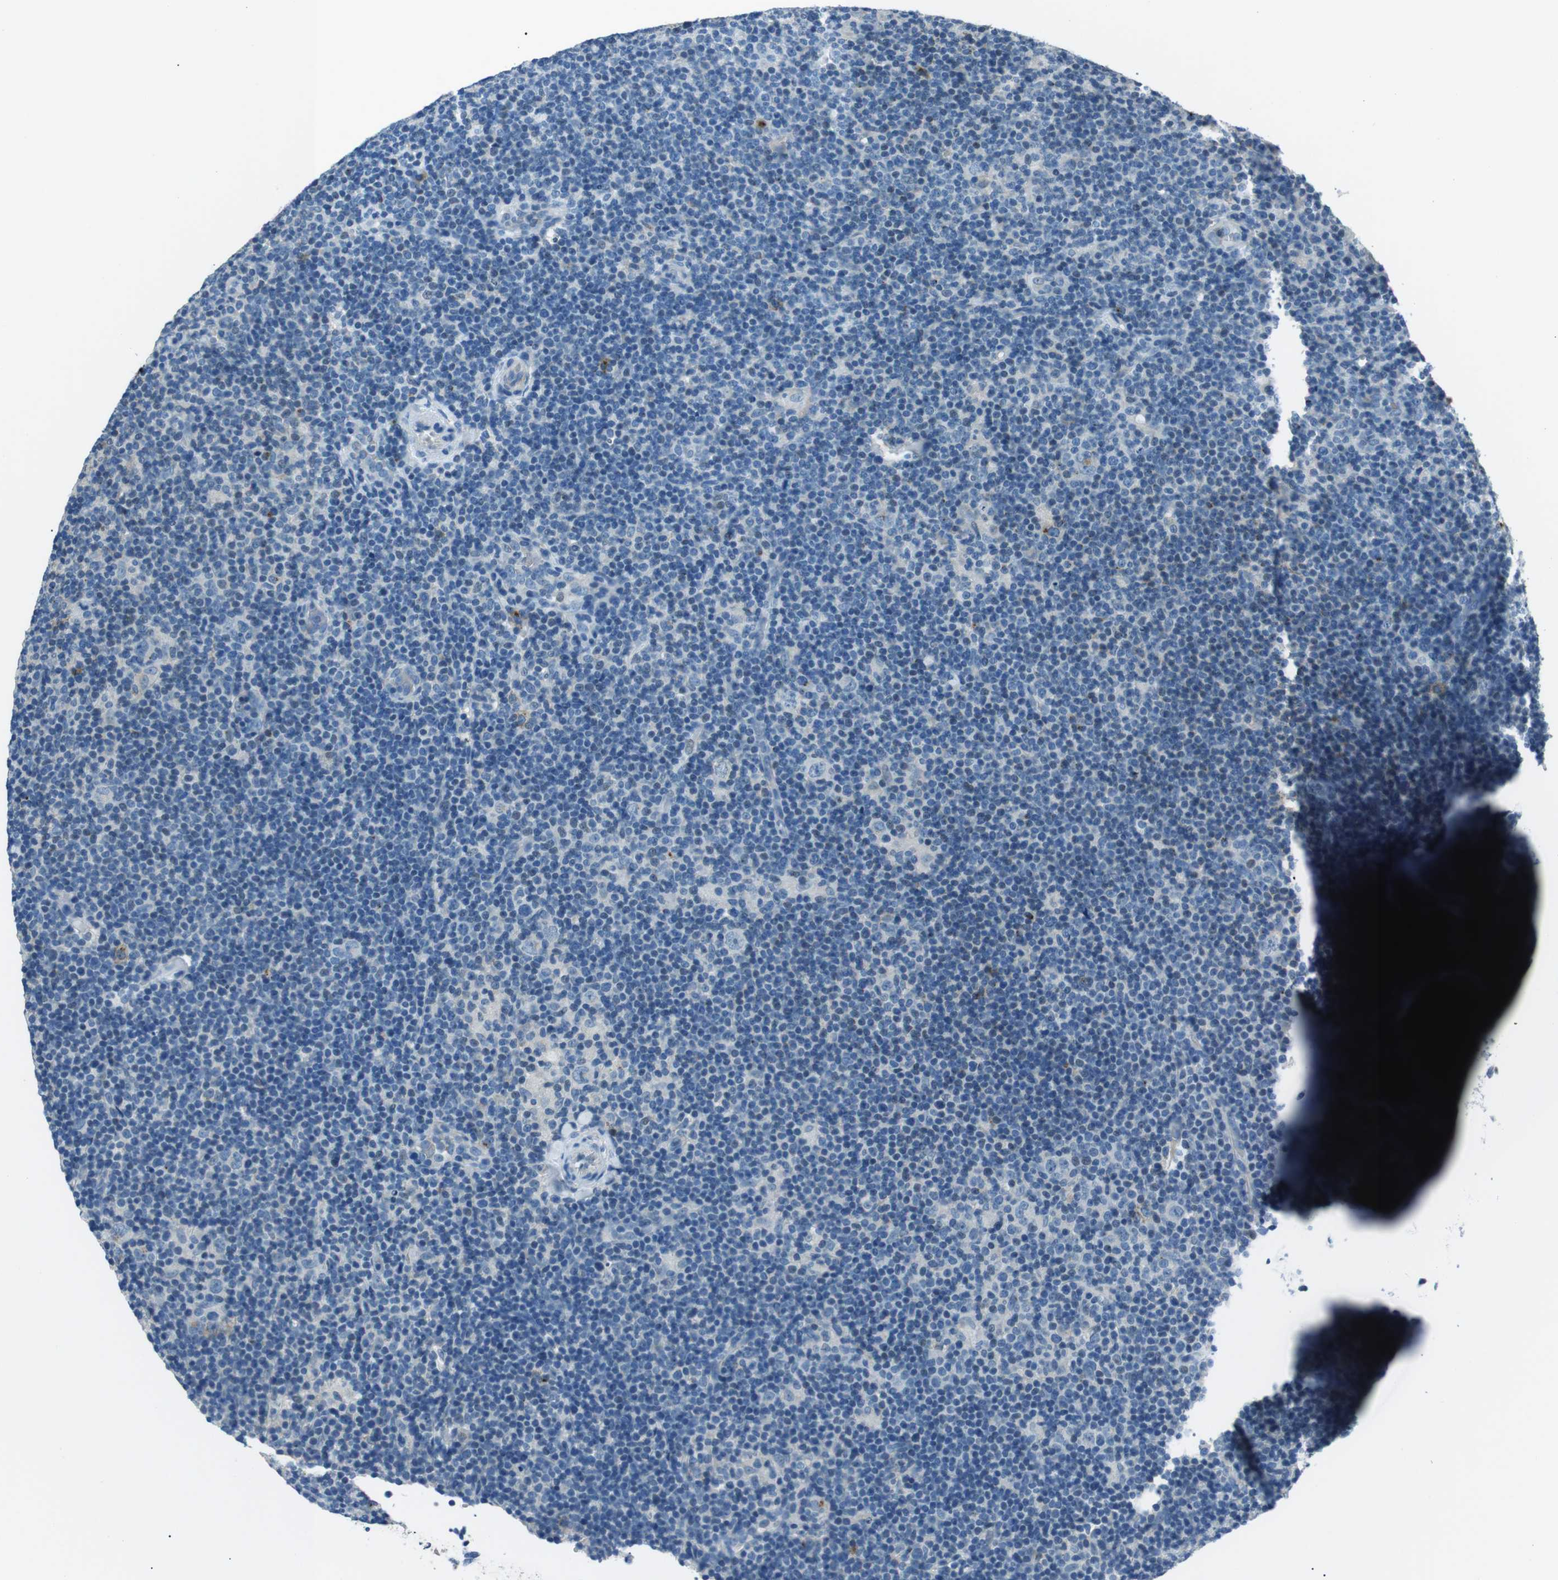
{"staining": {"intensity": "negative", "quantity": "none", "location": "none"}, "tissue": "lymphoma", "cell_type": "Tumor cells", "image_type": "cancer", "snomed": [{"axis": "morphology", "description": "Hodgkin's disease, NOS"}, {"axis": "topography", "description": "Lymph node"}], "caption": "A histopathology image of human Hodgkin's disease is negative for staining in tumor cells.", "gene": "ST6GAL1", "patient": {"sex": "female", "age": 57}}